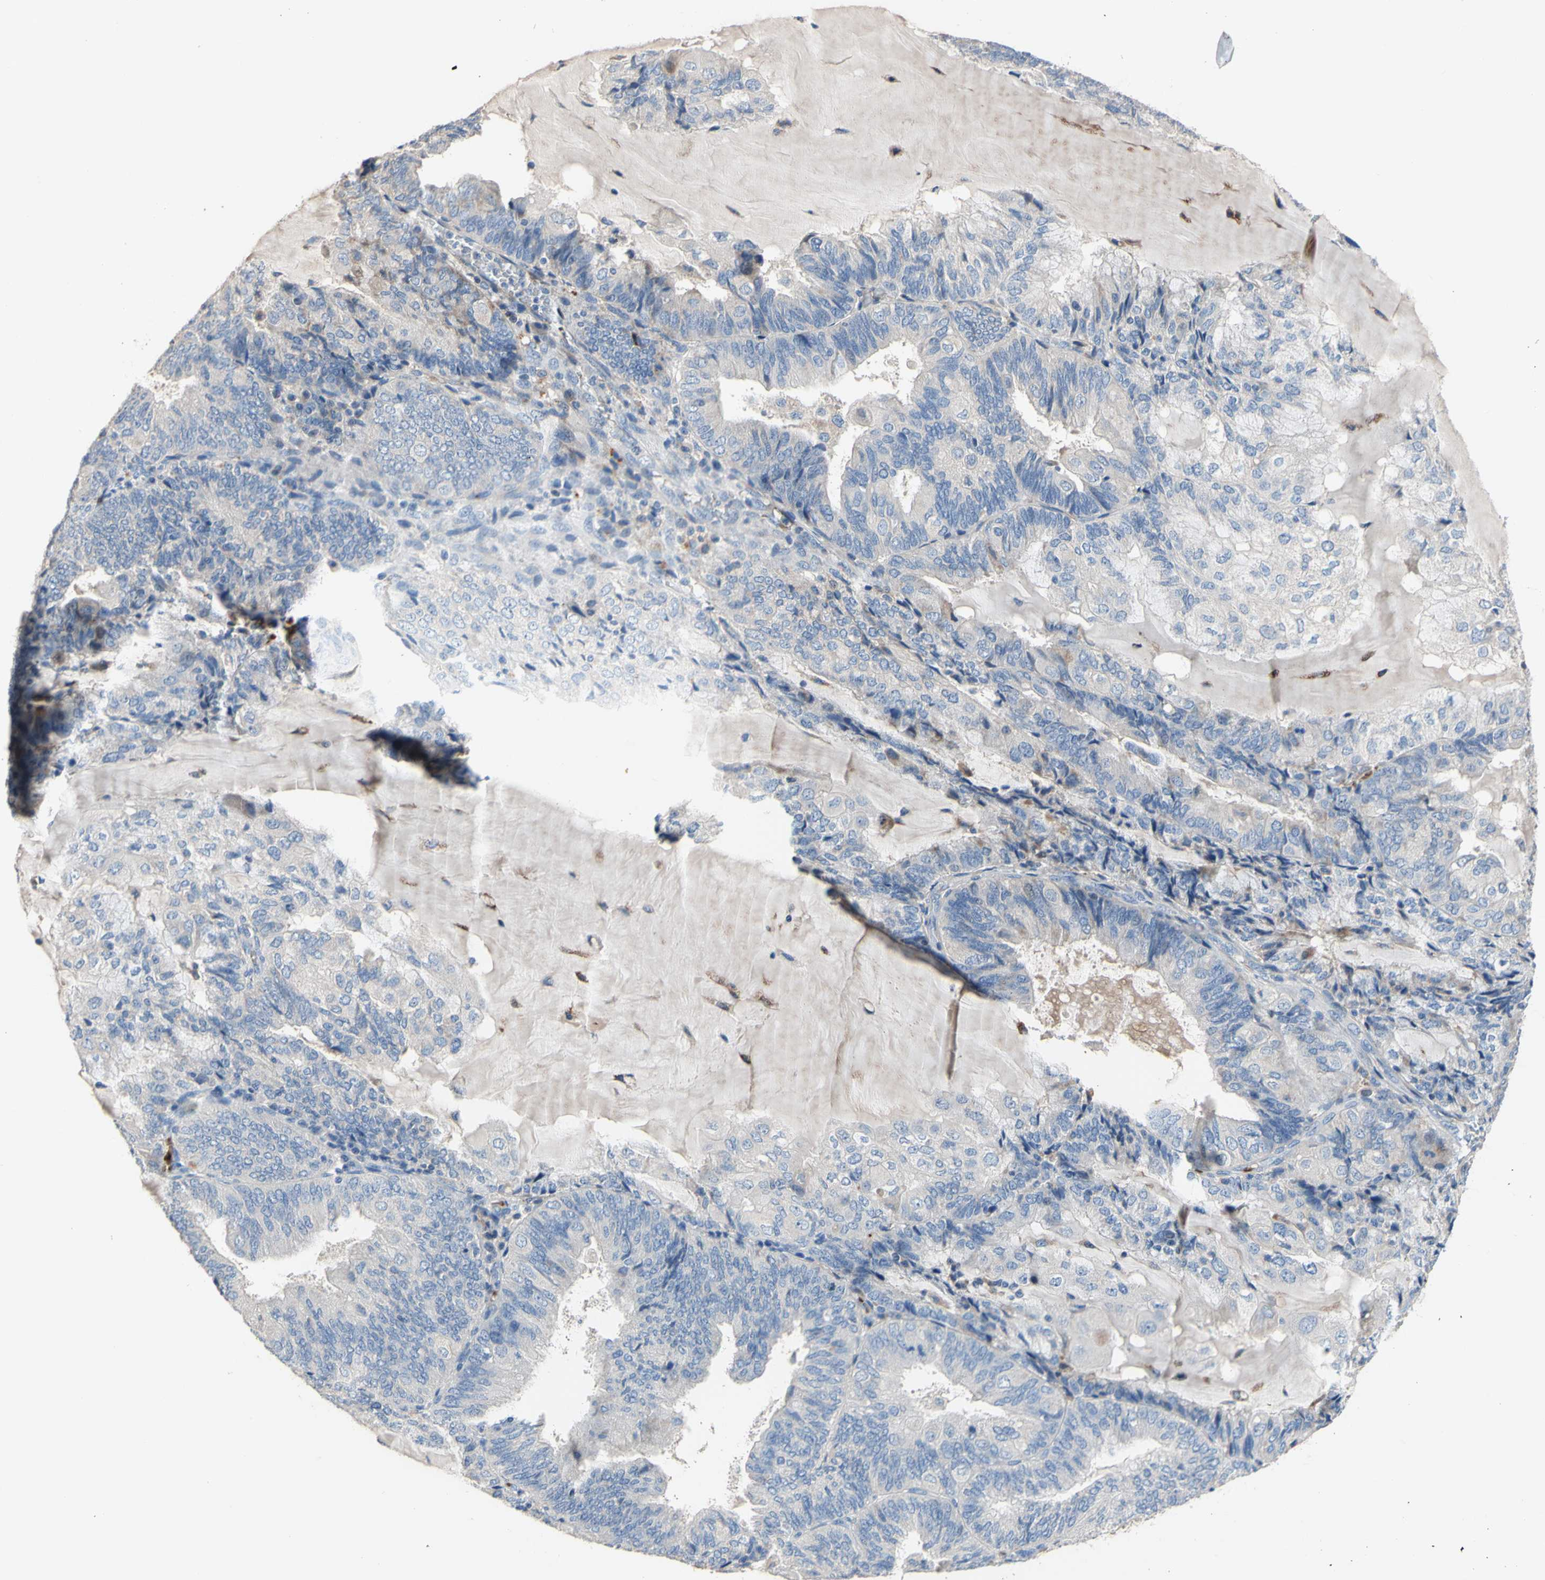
{"staining": {"intensity": "negative", "quantity": "none", "location": "none"}, "tissue": "endometrial cancer", "cell_type": "Tumor cells", "image_type": "cancer", "snomed": [{"axis": "morphology", "description": "Adenocarcinoma, NOS"}, {"axis": "topography", "description": "Endometrium"}], "caption": "Protein analysis of endometrial adenocarcinoma reveals no significant expression in tumor cells. Brightfield microscopy of immunohistochemistry (IHC) stained with DAB (3,3'-diaminobenzidine) (brown) and hematoxylin (blue), captured at high magnification.", "gene": "CDON", "patient": {"sex": "female", "age": 81}}